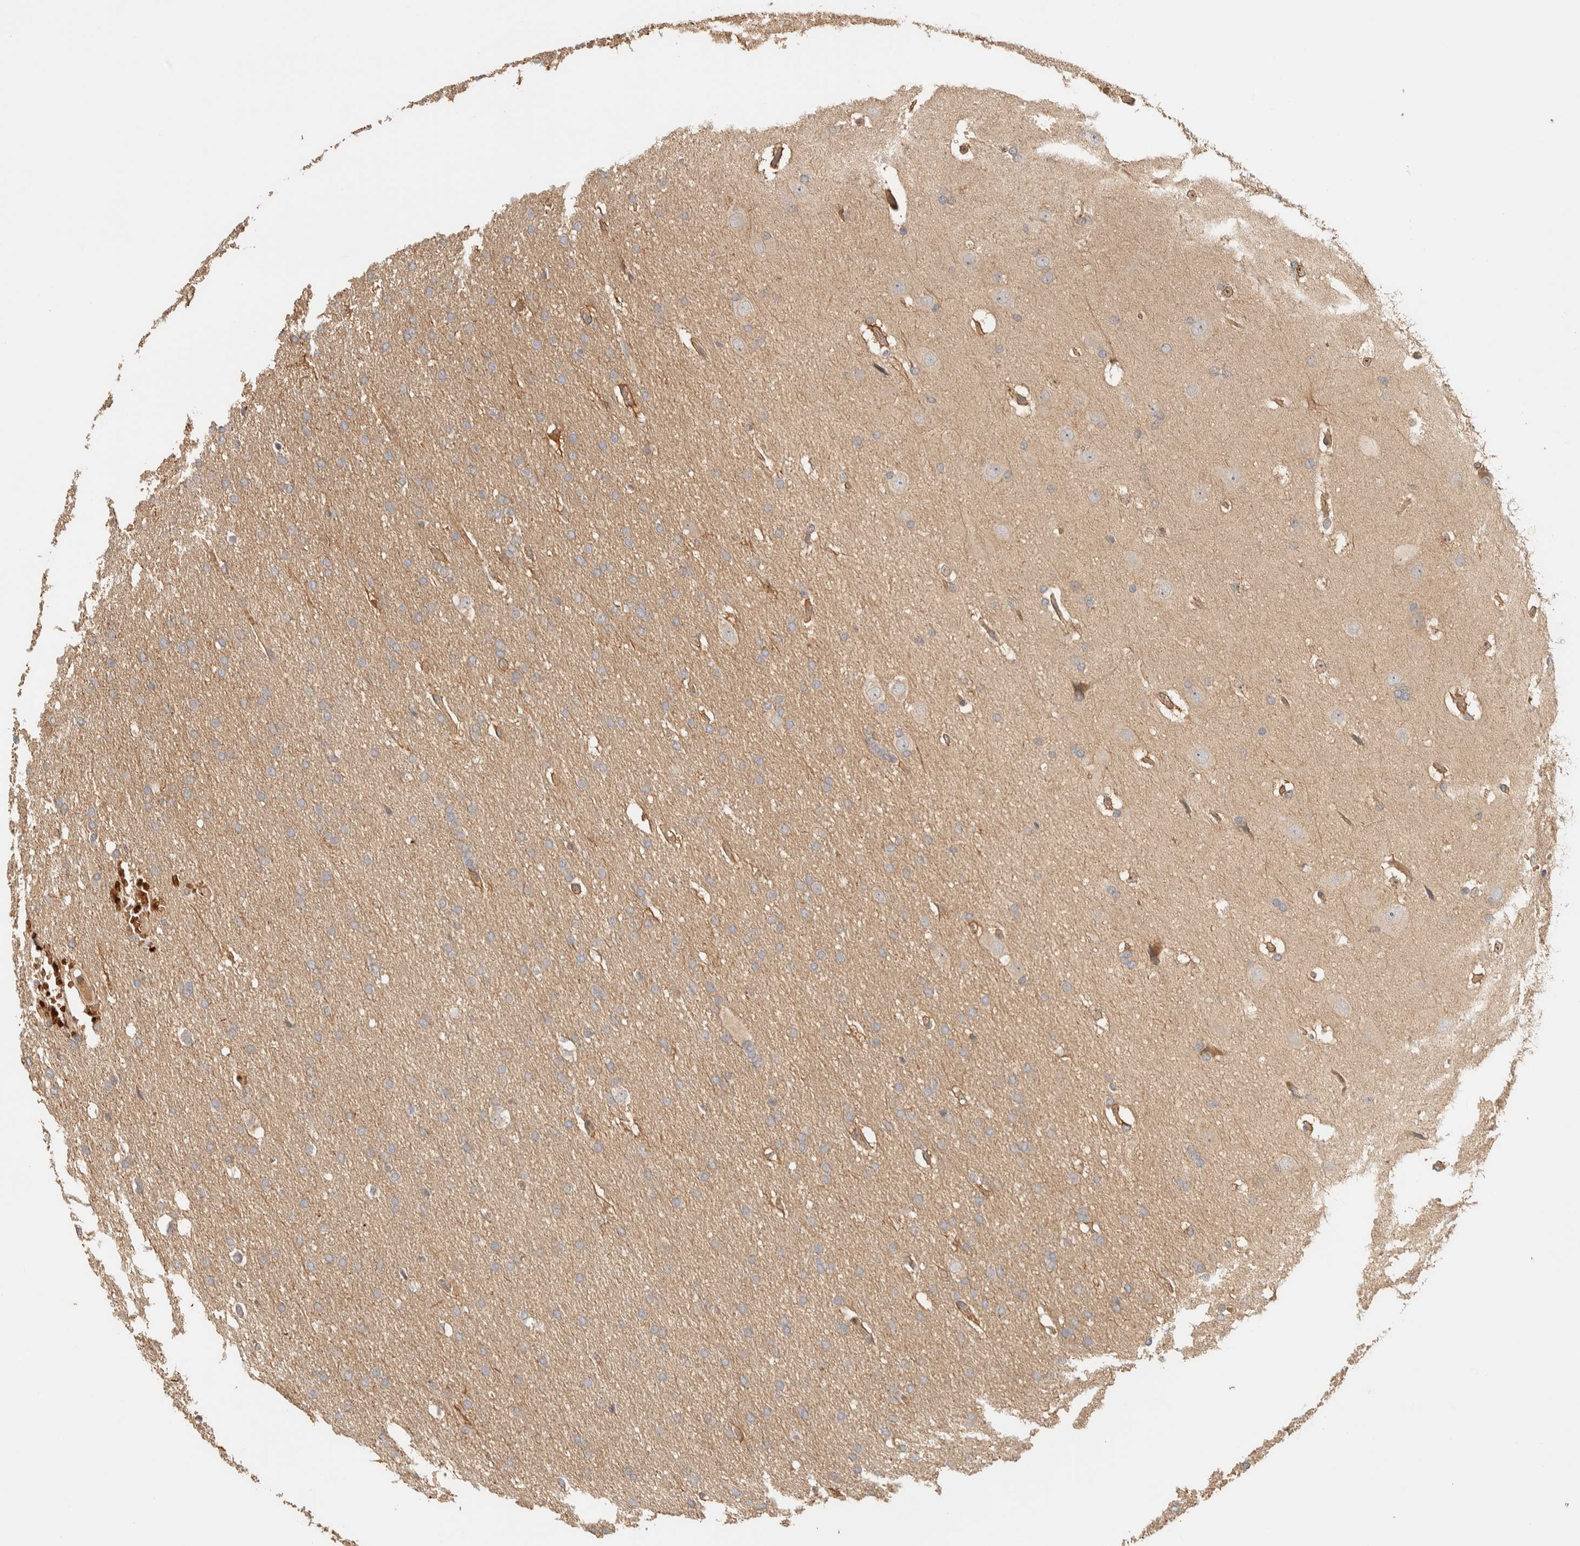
{"staining": {"intensity": "weak", "quantity": ">75%", "location": "cytoplasmic/membranous"}, "tissue": "glioma", "cell_type": "Tumor cells", "image_type": "cancer", "snomed": [{"axis": "morphology", "description": "Glioma, malignant, Low grade"}, {"axis": "topography", "description": "Brain"}], "caption": "DAB immunohistochemical staining of low-grade glioma (malignant) displays weak cytoplasmic/membranous protein expression in approximately >75% of tumor cells.", "gene": "TTI2", "patient": {"sex": "female", "age": 37}}